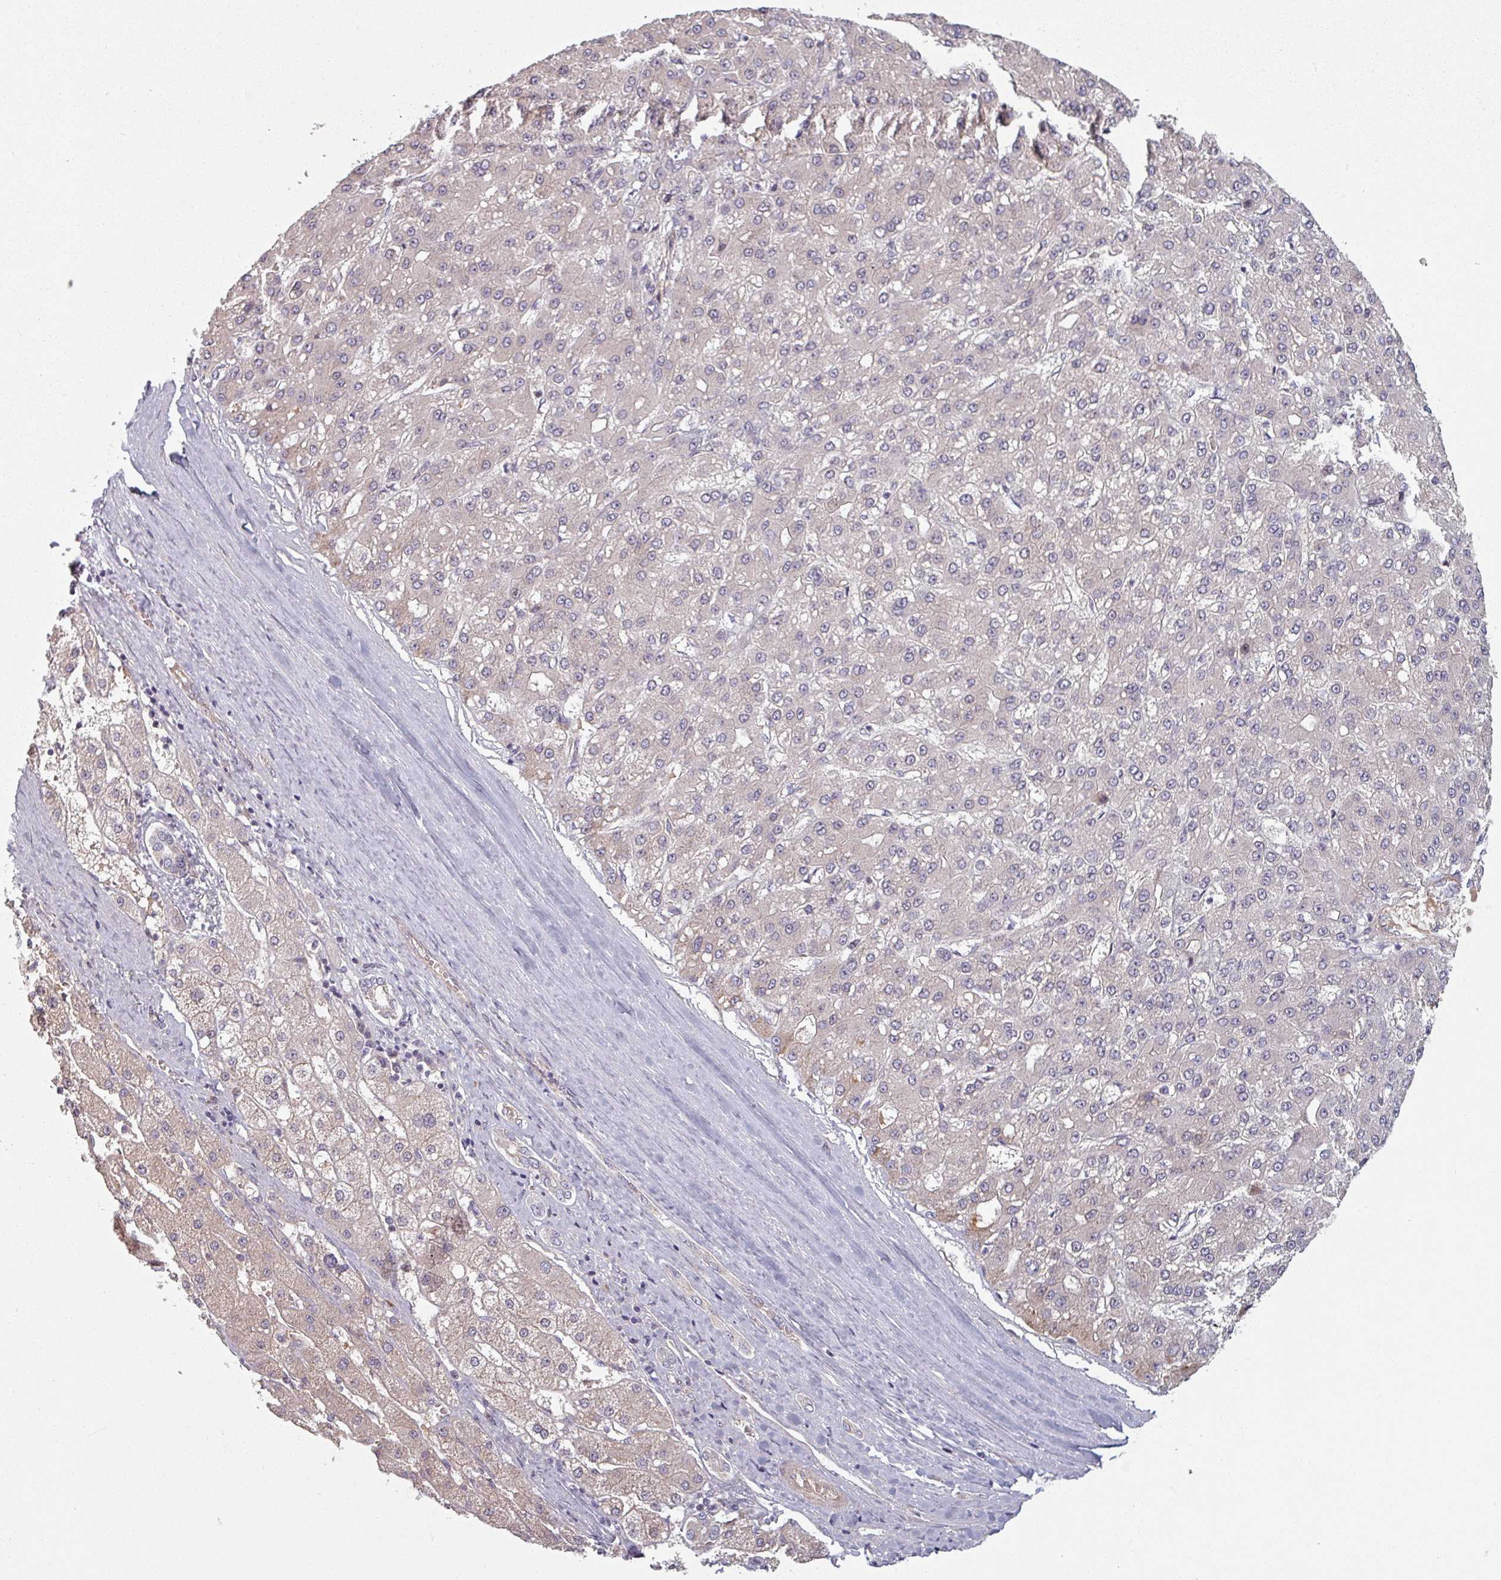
{"staining": {"intensity": "negative", "quantity": "none", "location": "none"}, "tissue": "liver cancer", "cell_type": "Tumor cells", "image_type": "cancer", "snomed": [{"axis": "morphology", "description": "Carcinoma, Hepatocellular, NOS"}, {"axis": "topography", "description": "Liver"}], "caption": "Immunohistochemical staining of liver cancer exhibits no significant staining in tumor cells. (DAB immunohistochemistry (IHC) visualized using brightfield microscopy, high magnification).", "gene": "C4BPB", "patient": {"sex": "male", "age": 67}}